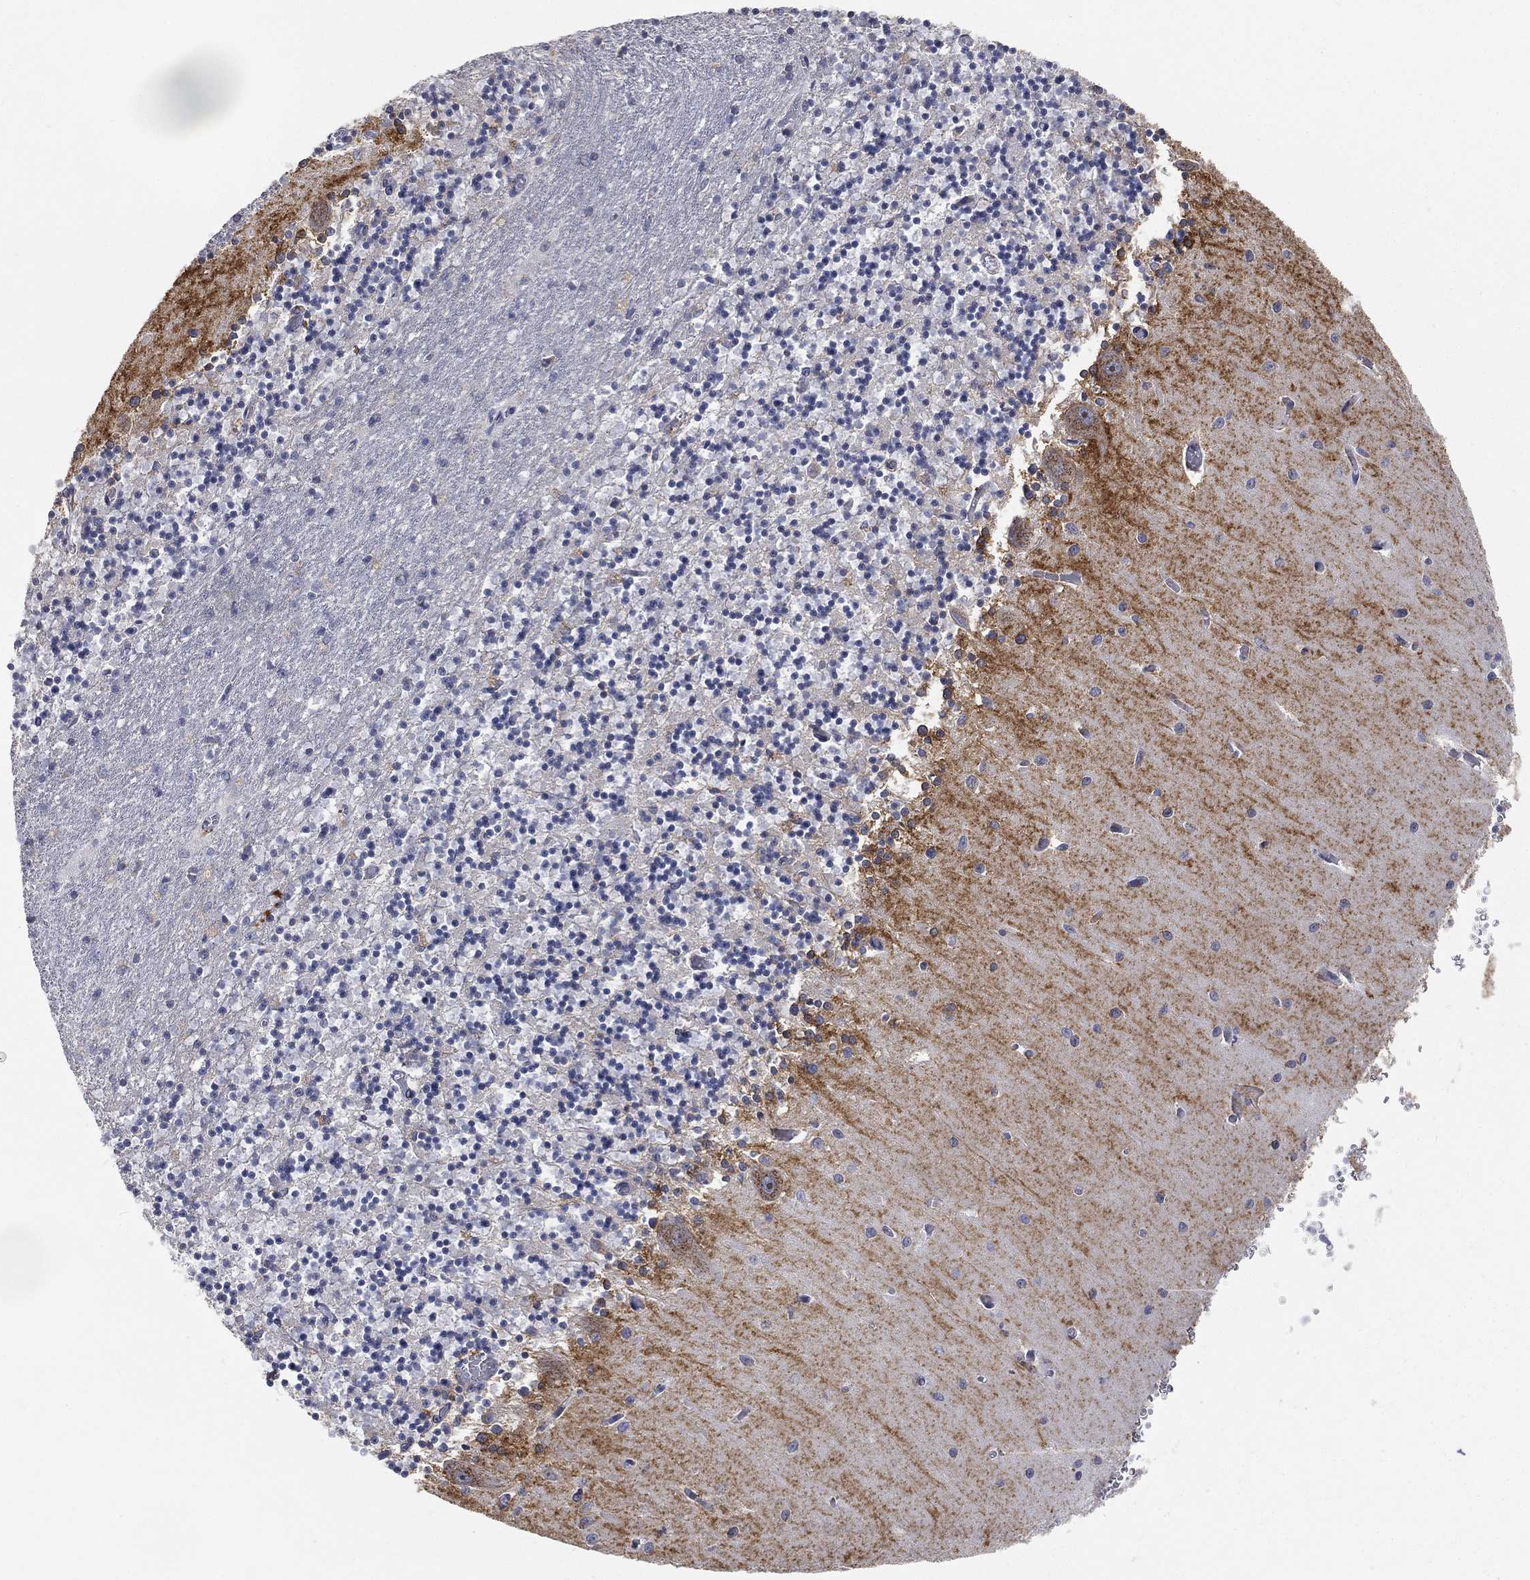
{"staining": {"intensity": "moderate", "quantity": "<25%", "location": "cytoplasmic/membranous"}, "tissue": "cerebellum", "cell_type": "Cells in granular layer", "image_type": "normal", "snomed": [{"axis": "morphology", "description": "Normal tissue, NOS"}, {"axis": "topography", "description": "Cerebellum"}], "caption": "Unremarkable cerebellum exhibits moderate cytoplasmic/membranous expression in approximately <25% of cells in granular layer.", "gene": "TICAM1", "patient": {"sex": "female", "age": 64}}